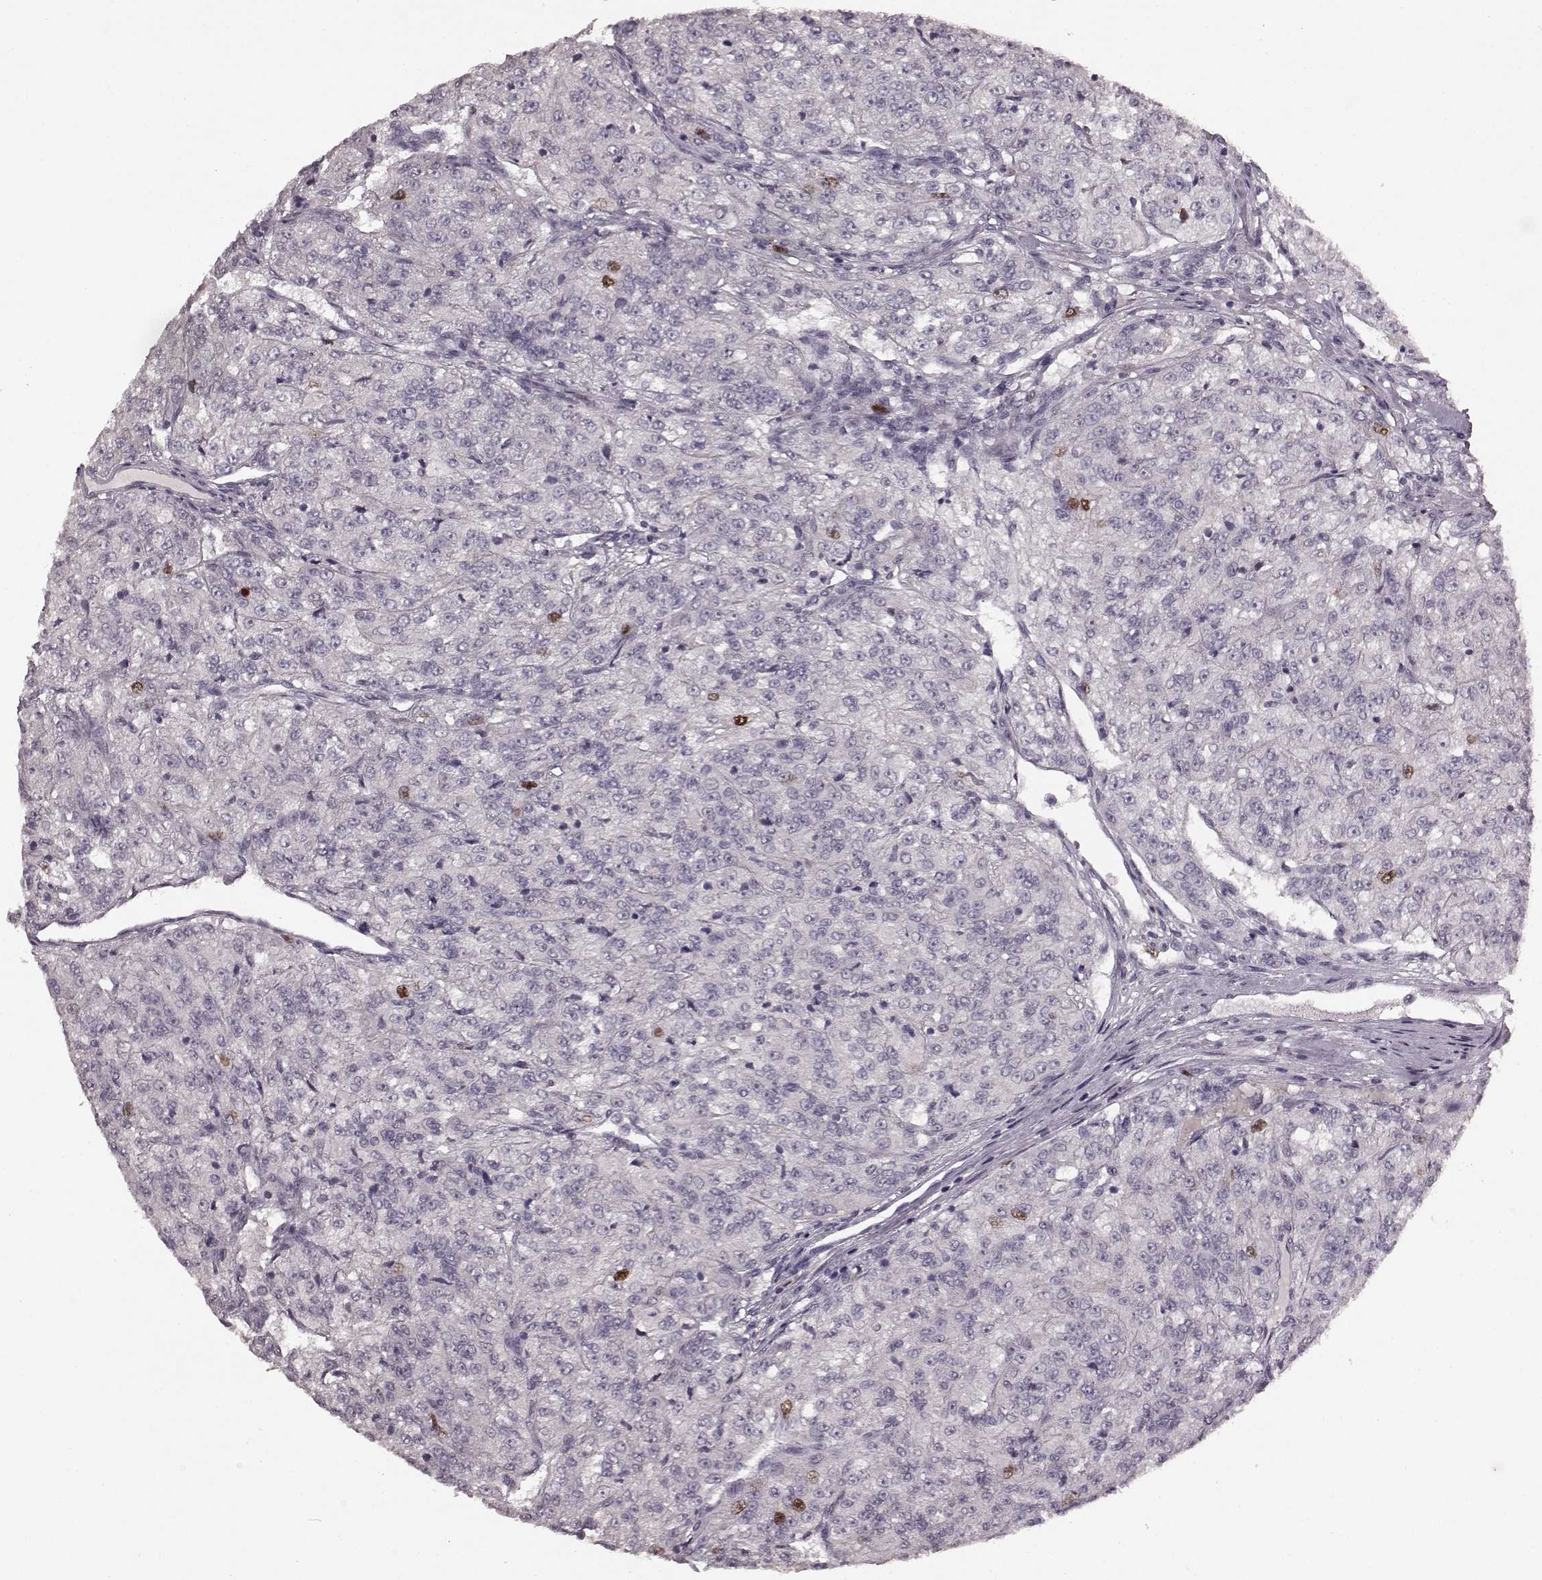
{"staining": {"intensity": "moderate", "quantity": "<25%", "location": "nuclear"}, "tissue": "renal cancer", "cell_type": "Tumor cells", "image_type": "cancer", "snomed": [{"axis": "morphology", "description": "Adenocarcinoma, NOS"}, {"axis": "topography", "description": "Kidney"}], "caption": "A high-resolution histopathology image shows immunohistochemistry (IHC) staining of renal adenocarcinoma, which exhibits moderate nuclear expression in approximately <25% of tumor cells.", "gene": "CCNA2", "patient": {"sex": "female", "age": 63}}